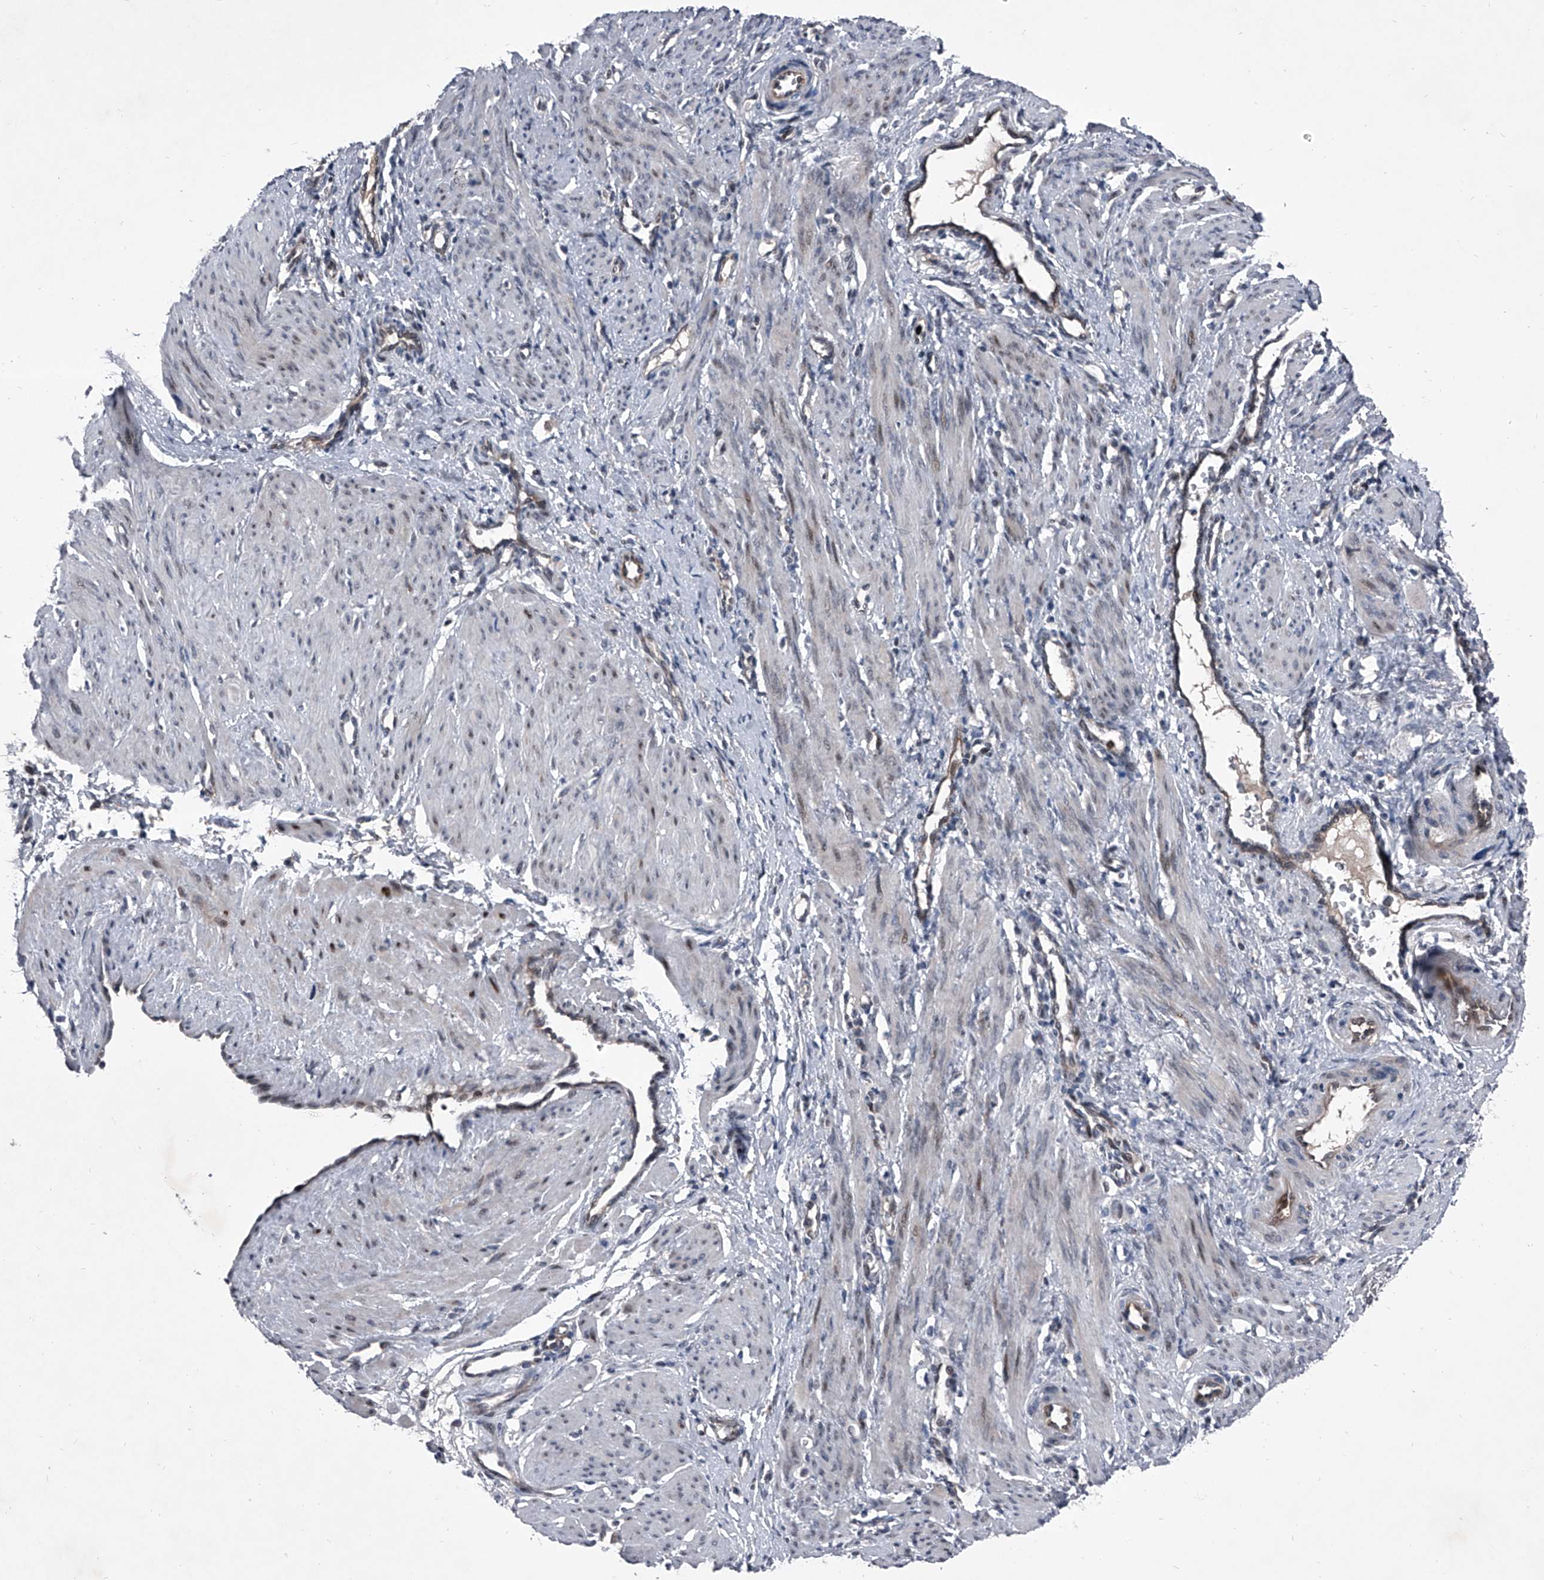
{"staining": {"intensity": "weak", "quantity": "<25%", "location": "nuclear"}, "tissue": "smooth muscle", "cell_type": "Smooth muscle cells", "image_type": "normal", "snomed": [{"axis": "morphology", "description": "Normal tissue, NOS"}, {"axis": "topography", "description": "Endometrium"}], "caption": "The image displays no significant expression in smooth muscle cells of smooth muscle.", "gene": "ELK4", "patient": {"sex": "female", "age": 33}}